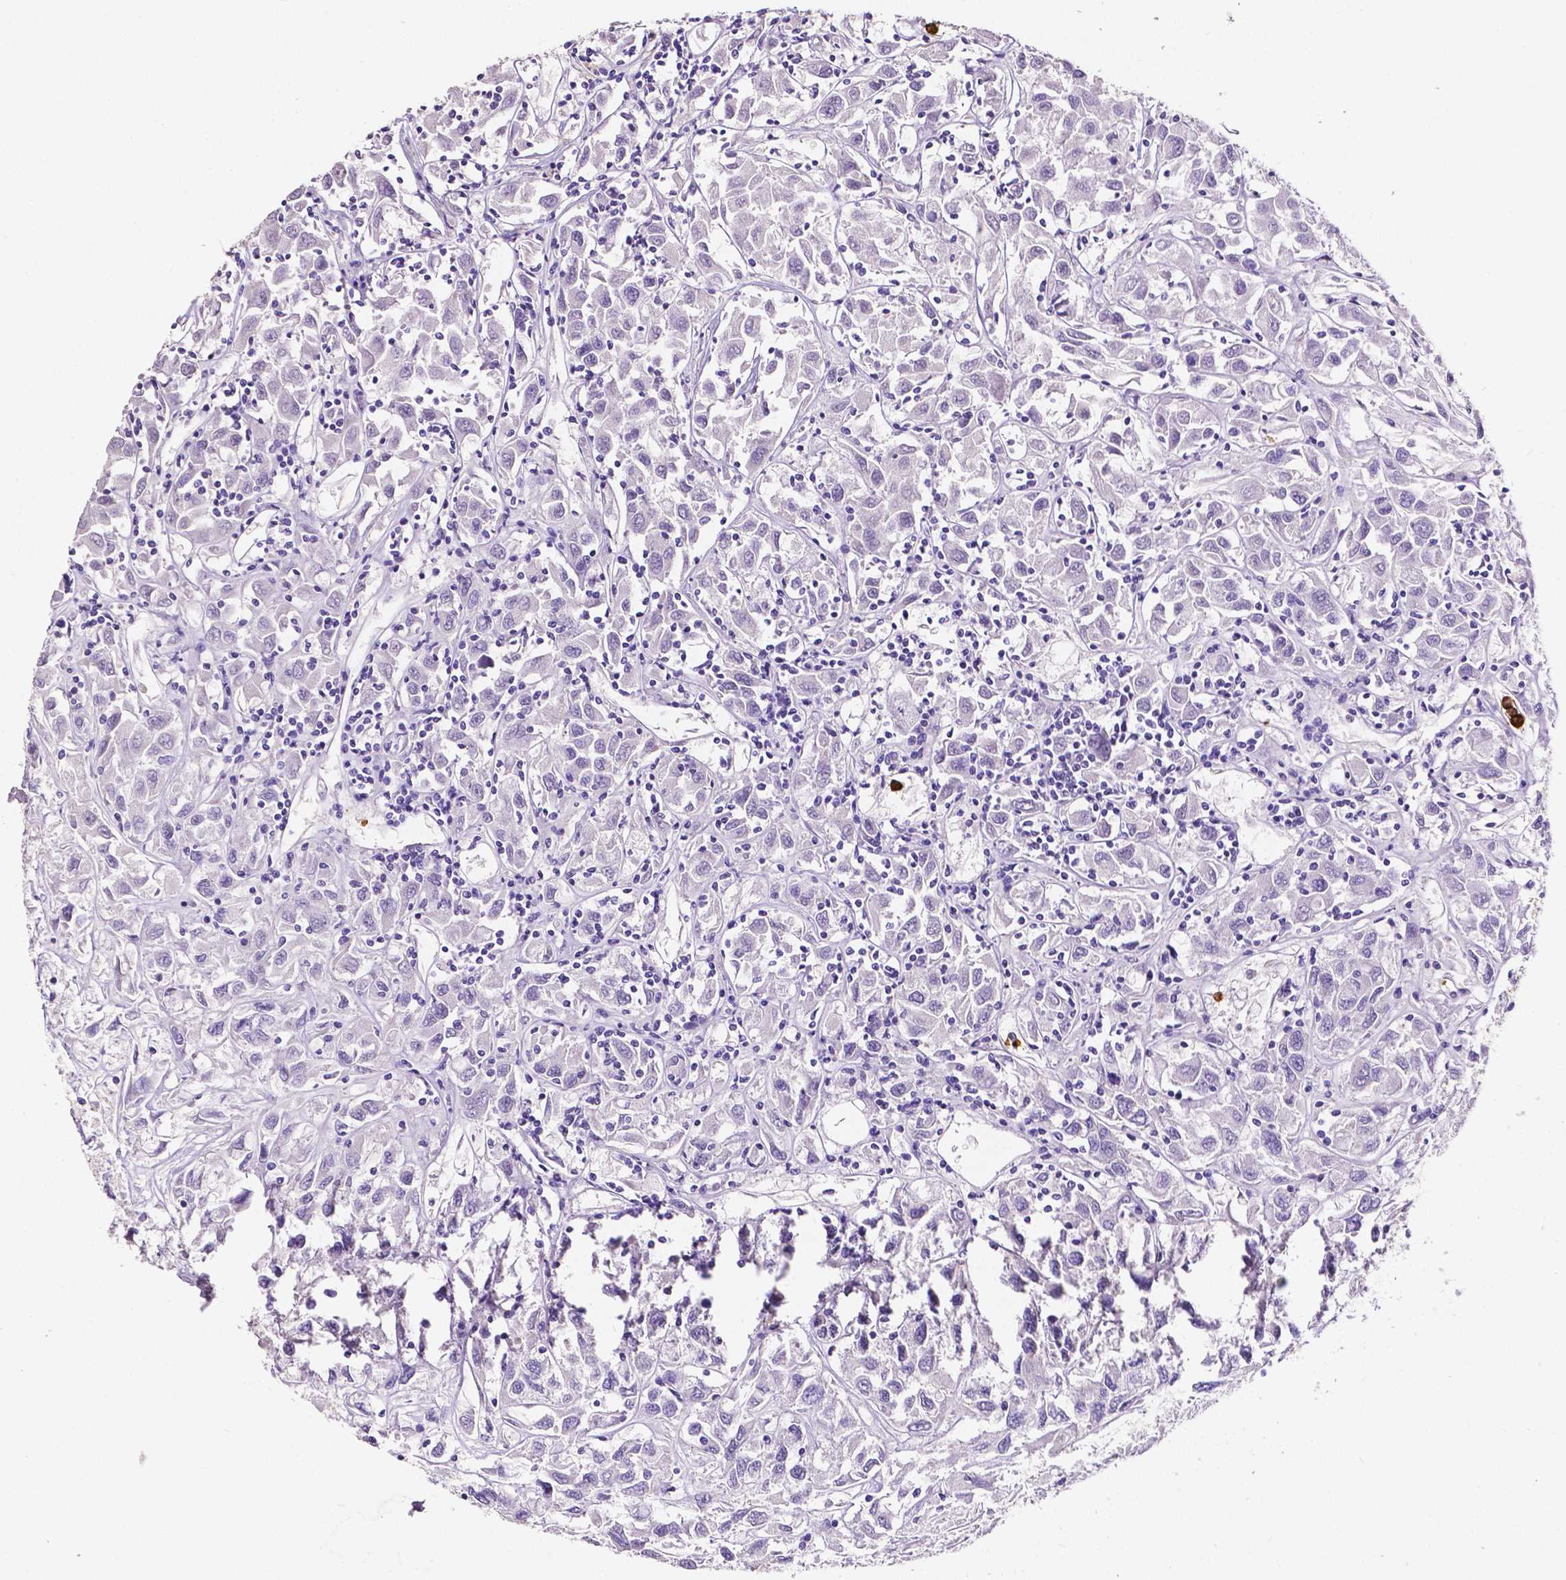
{"staining": {"intensity": "negative", "quantity": "none", "location": "none"}, "tissue": "renal cancer", "cell_type": "Tumor cells", "image_type": "cancer", "snomed": [{"axis": "morphology", "description": "Adenocarcinoma, NOS"}, {"axis": "topography", "description": "Kidney"}], "caption": "Immunohistochemical staining of human adenocarcinoma (renal) exhibits no significant staining in tumor cells.", "gene": "MMP9", "patient": {"sex": "female", "age": 76}}